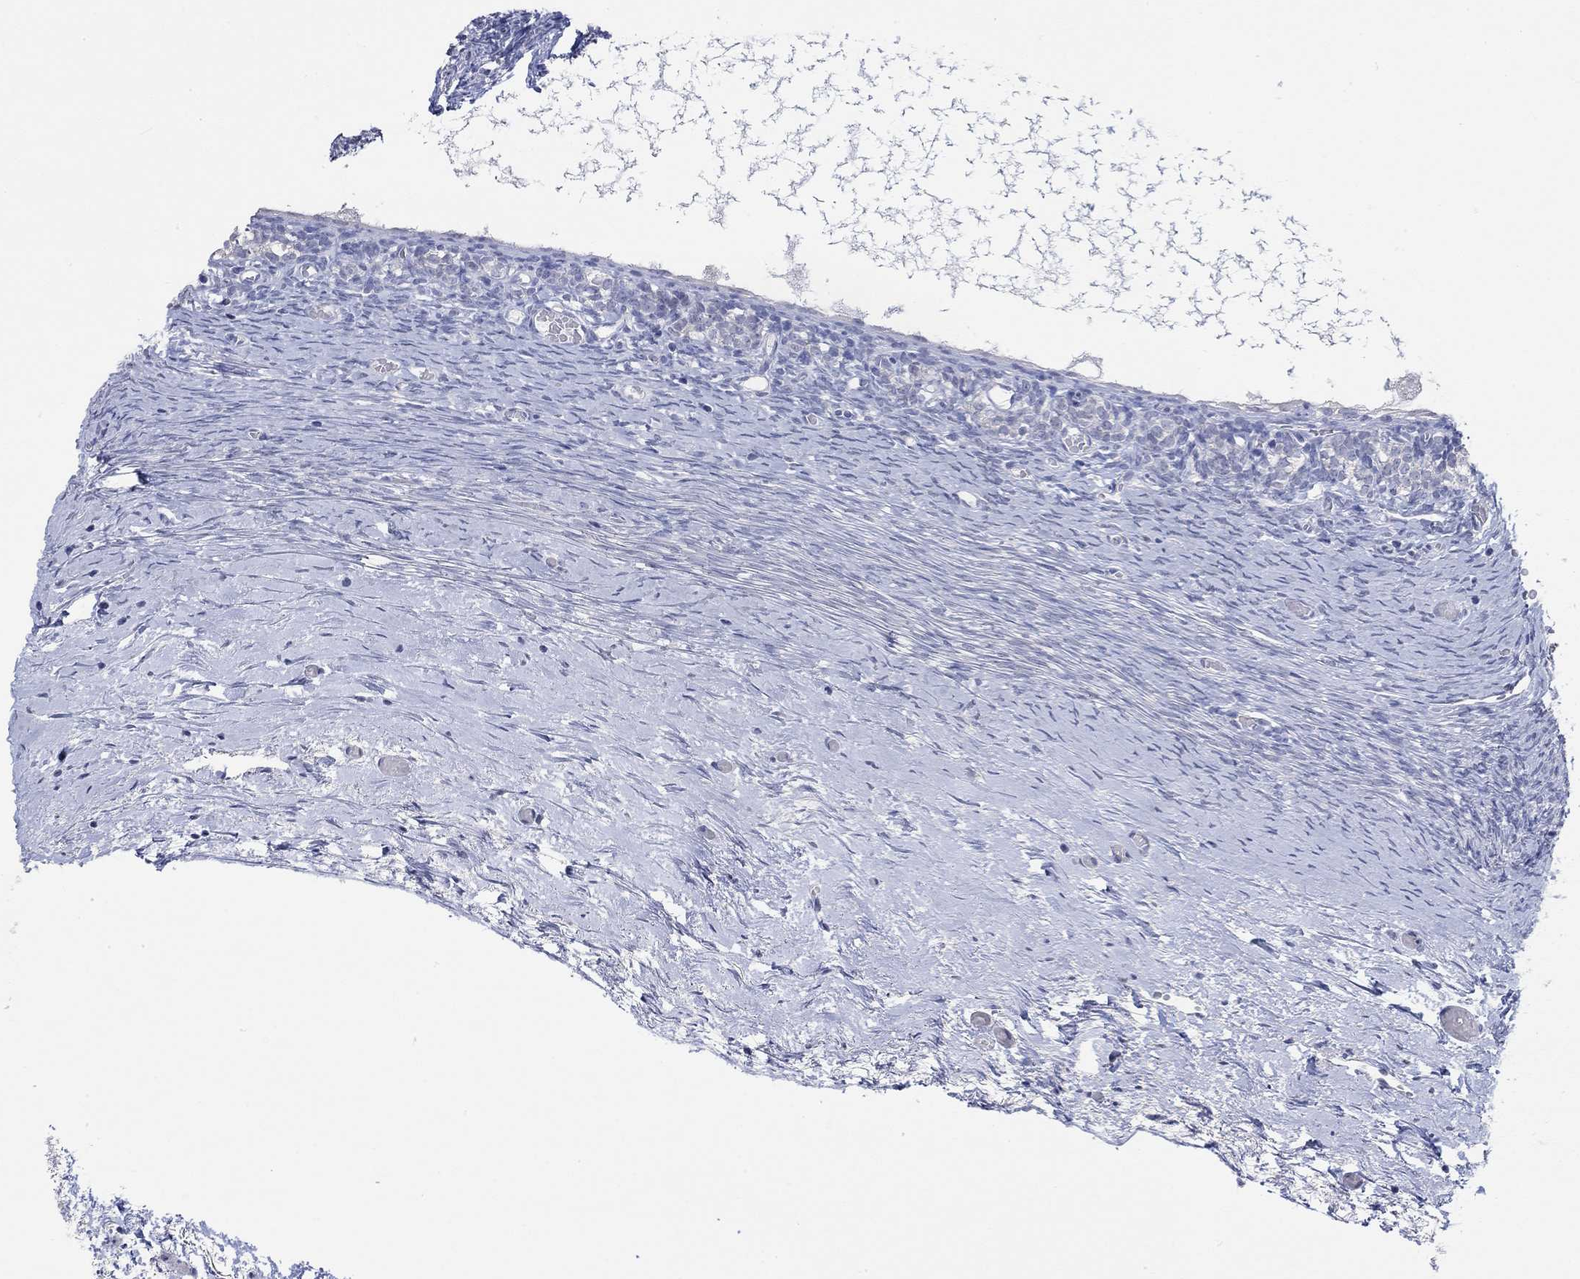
{"staining": {"intensity": "negative", "quantity": "none", "location": "none"}, "tissue": "ovary", "cell_type": "Follicle cells", "image_type": "normal", "snomed": [{"axis": "morphology", "description": "Normal tissue, NOS"}, {"axis": "topography", "description": "Ovary"}], "caption": "The histopathology image exhibits no significant expression in follicle cells of ovary.", "gene": "PNMA5", "patient": {"sex": "female", "age": 39}}